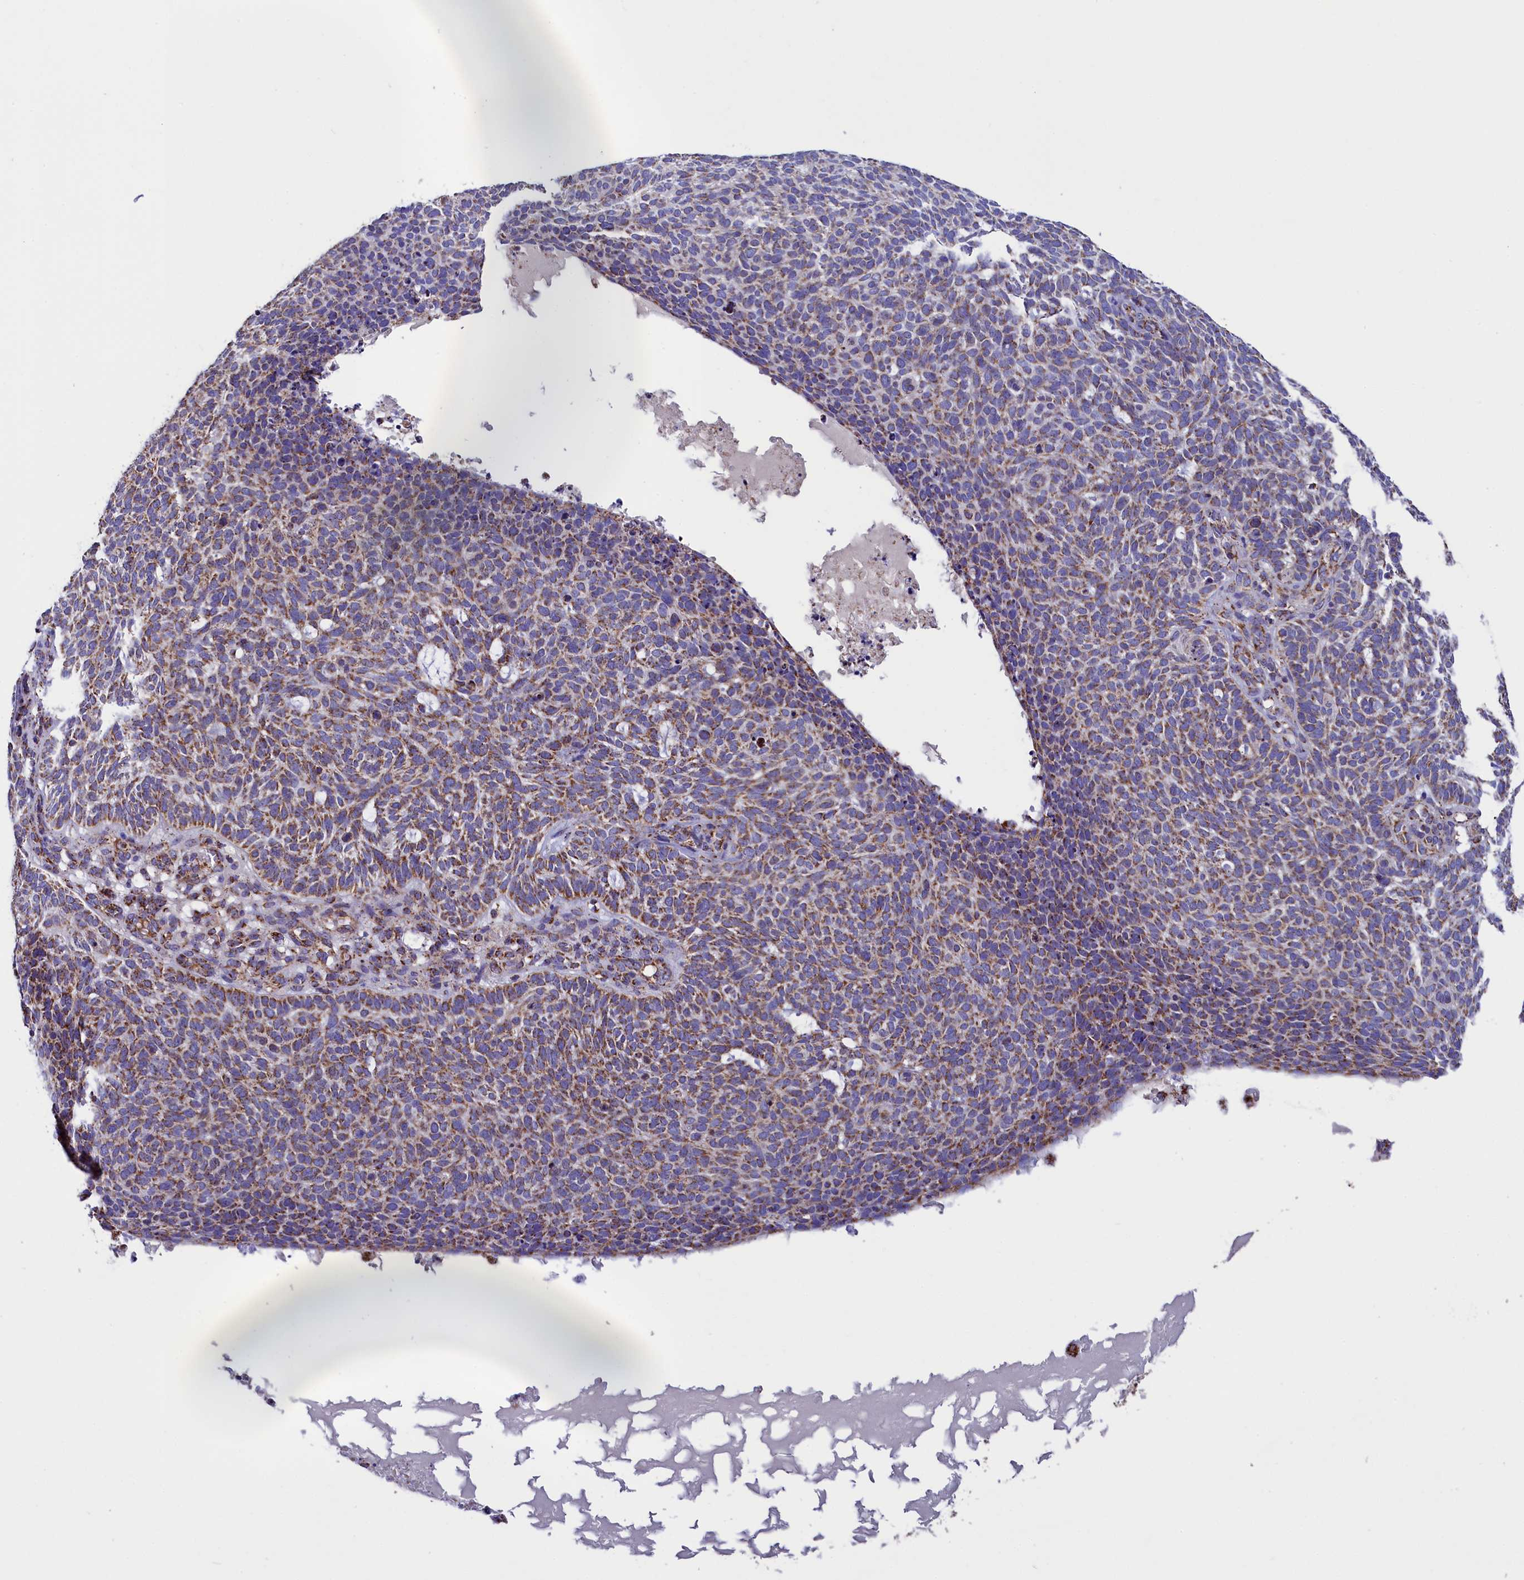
{"staining": {"intensity": "moderate", "quantity": ">75%", "location": "cytoplasmic/membranous"}, "tissue": "skin cancer", "cell_type": "Tumor cells", "image_type": "cancer", "snomed": [{"axis": "morphology", "description": "Squamous cell carcinoma, NOS"}, {"axis": "topography", "description": "Skin"}], "caption": "Tumor cells demonstrate moderate cytoplasmic/membranous staining in about >75% of cells in skin cancer.", "gene": "SLC39A3", "patient": {"sex": "female", "age": 90}}